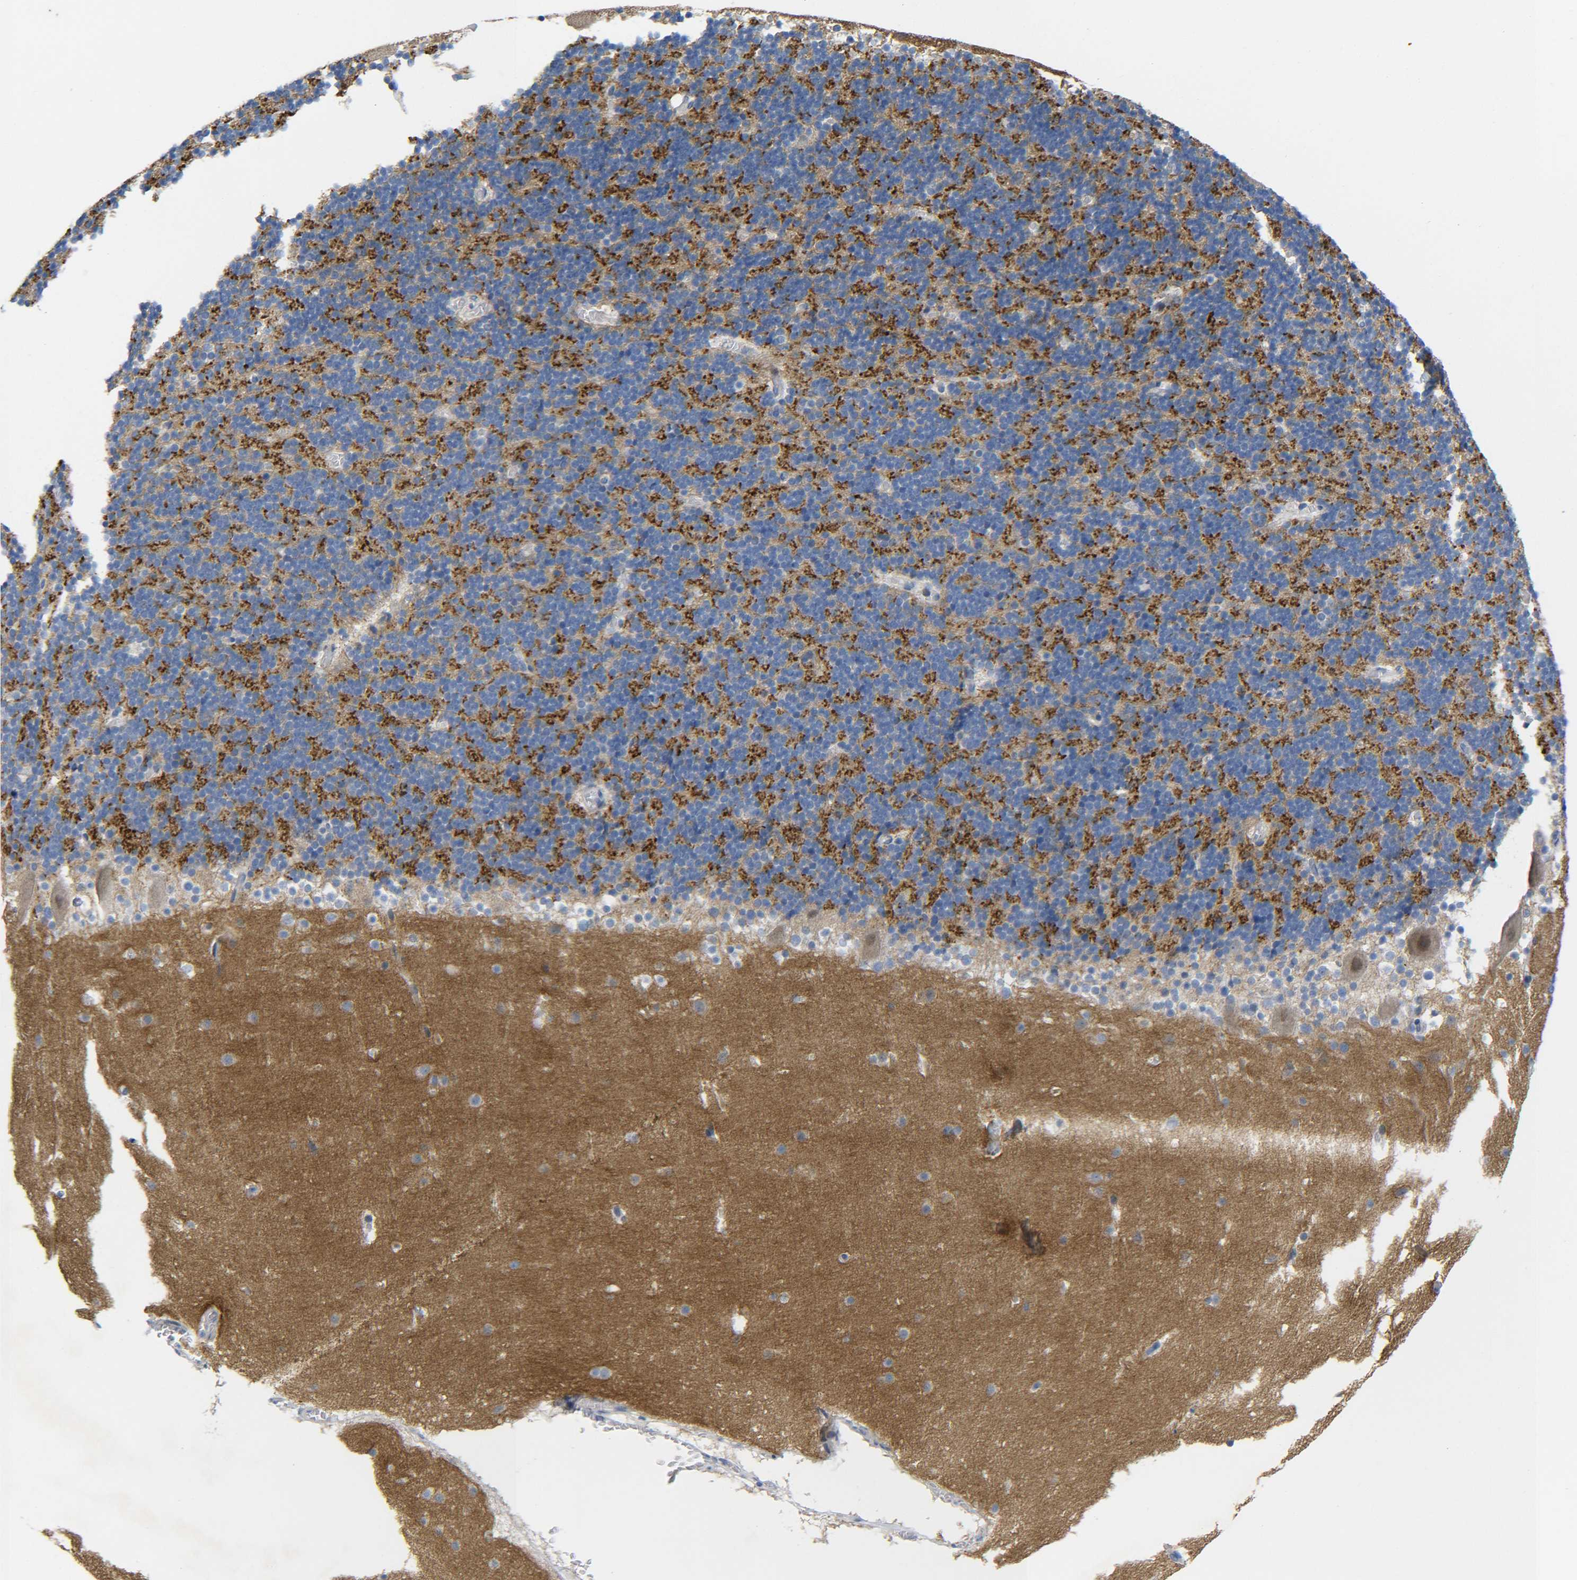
{"staining": {"intensity": "strong", "quantity": "25%-75%", "location": "cytoplasmic/membranous"}, "tissue": "cerebellum", "cell_type": "Cells in granular layer", "image_type": "normal", "snomed": [{"axis": "morphology", "description": "Normal tissue, NOS"}, {"axis": "topography", "description": "Cerebellum"}], "caption": "Immunohistochemical staining of benign cerebellum shows 25%-75% levels of strong cytoplasmic/membranous protein expression in approximately 25%-75% of cells in granular layer.", "gene": "CMTM1", "patient": {"sex": "male", "age": 45}}